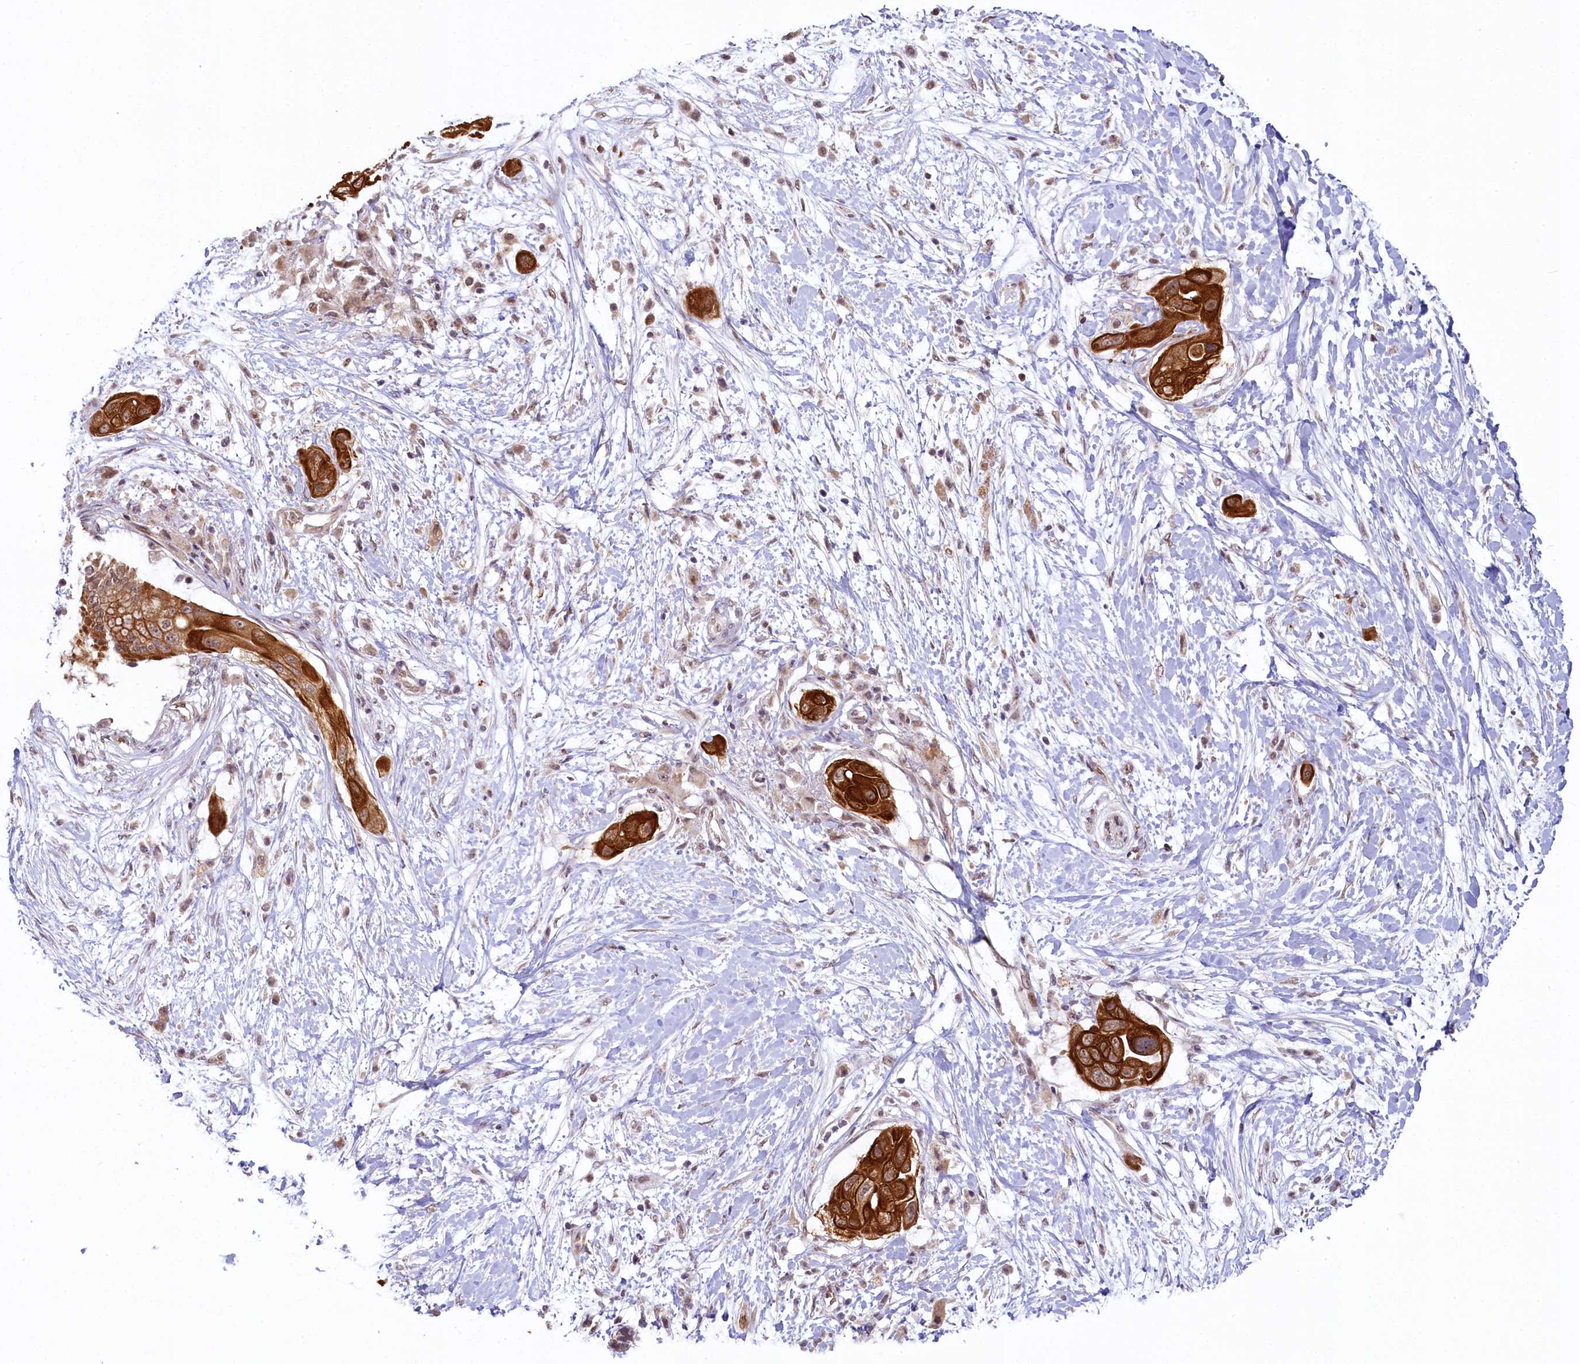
{"staining": {"intensity": "moderate", "quantity": ">75%", "location": "cytoplasmic/membranous"}, "tissue": "pancreatic cancer", "cell_type": "Tumor cells", "image_type": "cancer", "snomed": [{"axis": "morphology", "description": "Adenocarcinoma, NOS"}, {"axis": "topography", "description": "Pancreas"}], "caption": "IHC photomicrograph of neoplastic tissue: pancreatic adenocarcinoma stained using immunohistochemistry reveals medium levels of moderate protein expression localized specifically in the cytoplasmic/membranous of tumor cells, appearing as a cytoplasmic/membranous brown color.", "gene": "CARD8", "patient": {"sex": "male", "age": 68}}